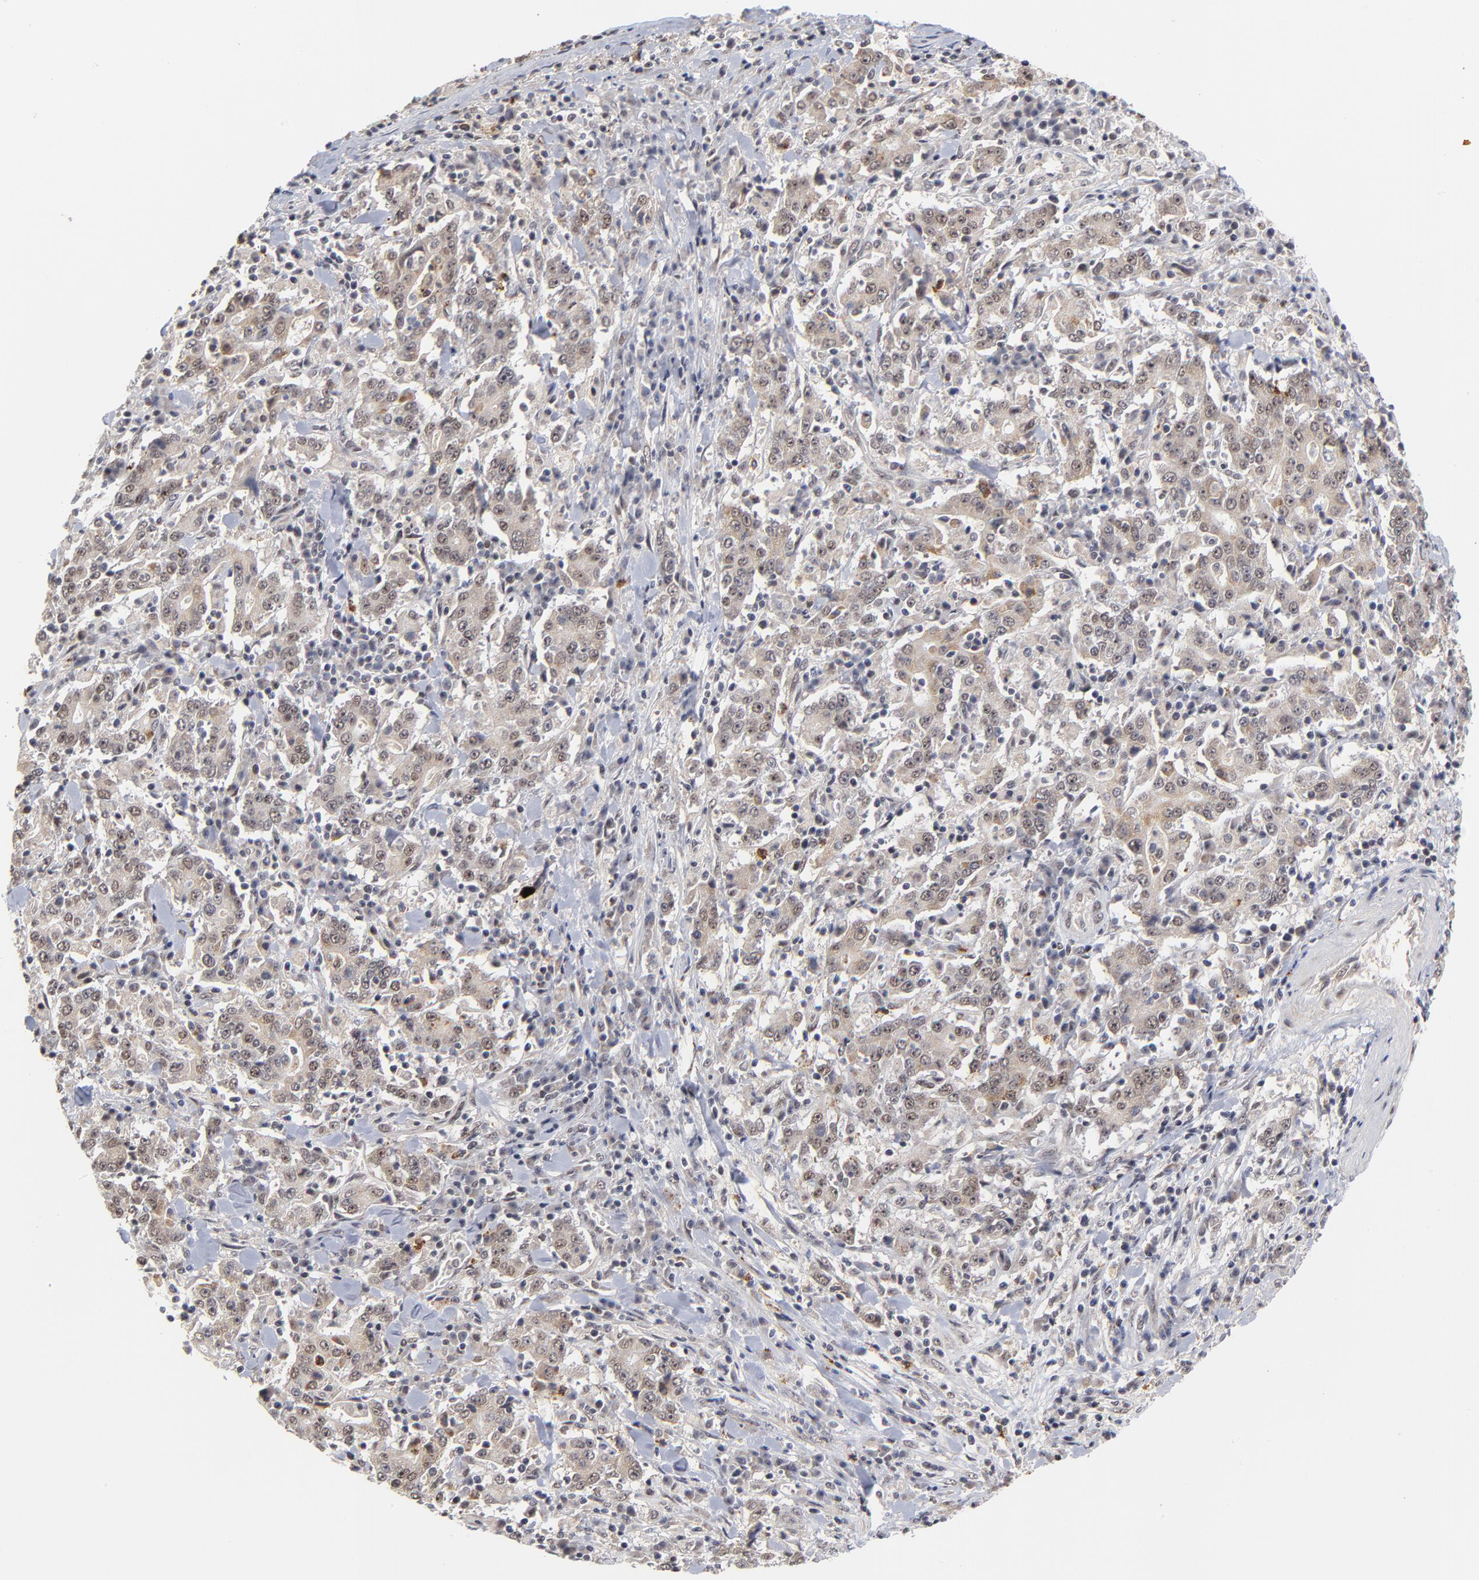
{"staining": {"intensity": "weak", "quantity": "25%-75%", "location": "cytoplasmic/membranous"}, "tissue": "stomach cancer", "cell_type": "Tumor cells", "image_type": "cancer", "snomed": [{"axis": "morphology", "description": "Normal tissue, NOS"}, {"axis": "morphology", "description": "Adenocarcinoma, NOS"}, {"axis": "topography", "description": "Stomach, upper"}, {"axis": "topography", "description": "Stomach"}], "caption": "This photomicrograph demonstrates IHC staining of stomach adenocarcinoma, with low weak cytoplasmic/membranous expression in approximately 25%-75% of tumor cells.", "gene": "ZNF419", "patient": {"sex": "male", "age": 59}}